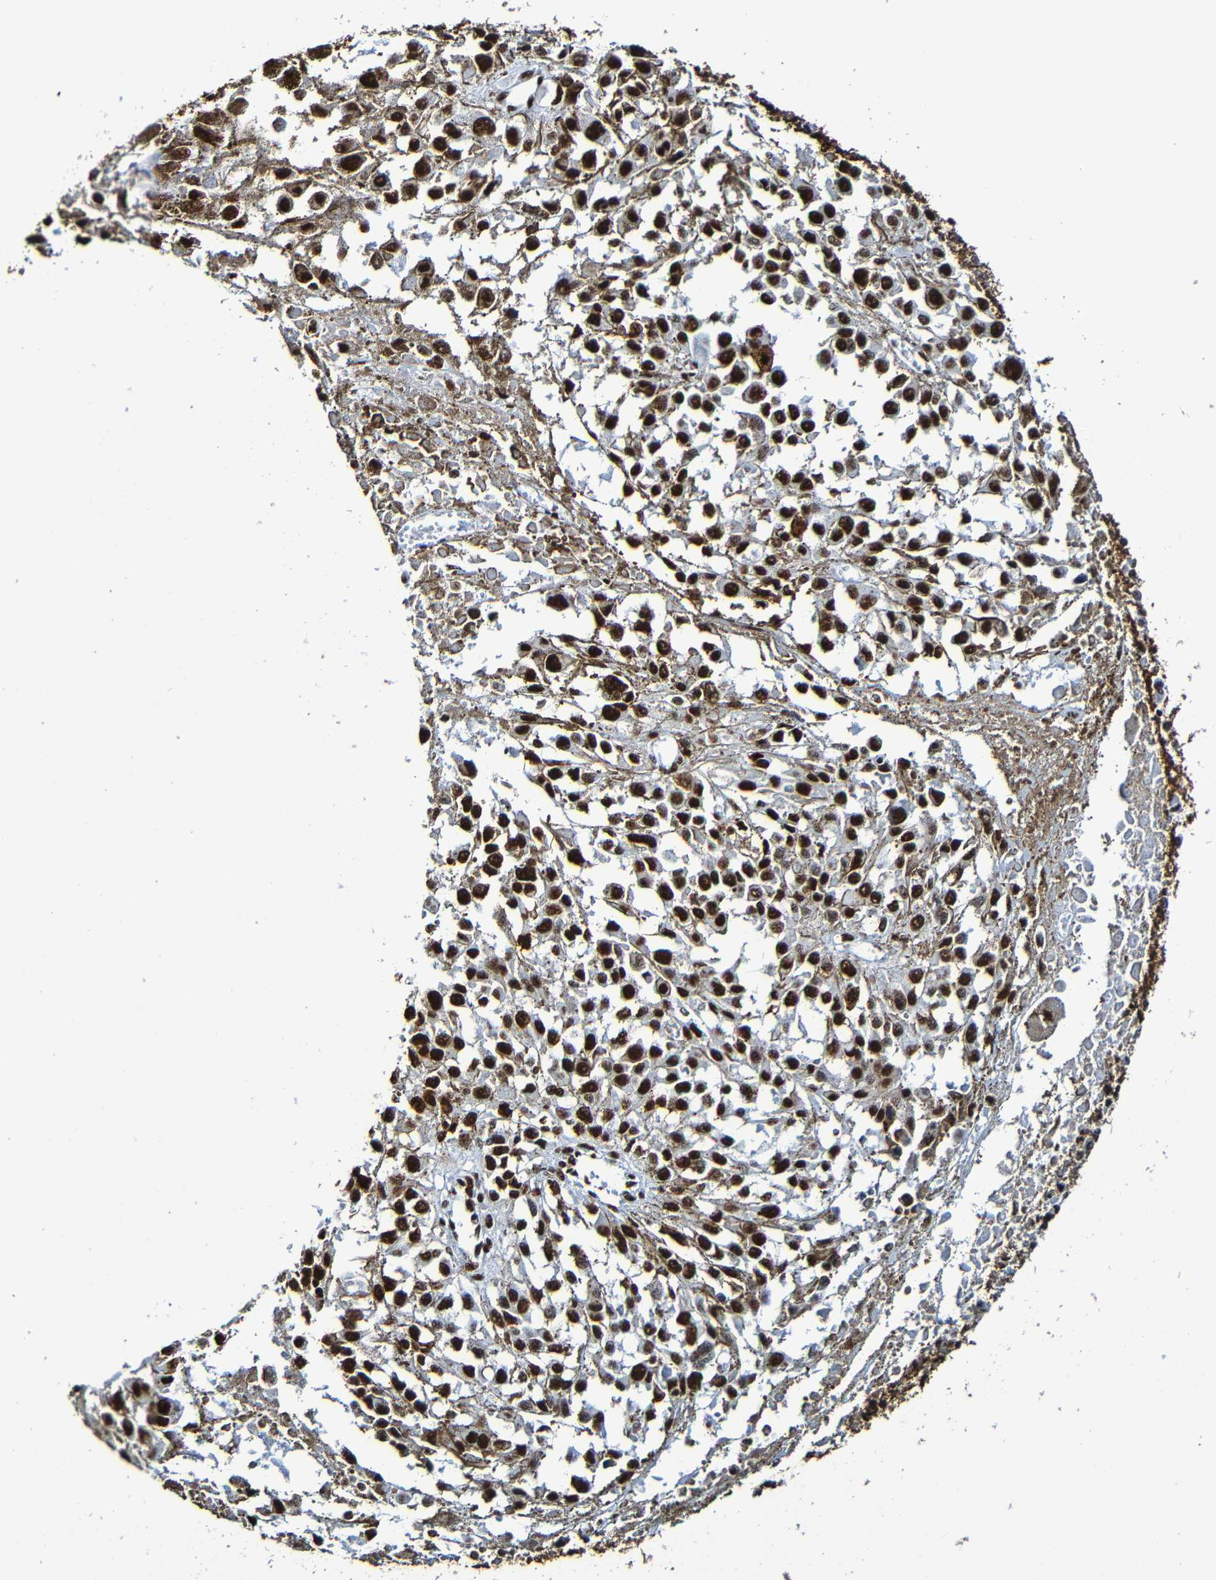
{"staining": {"intensity": "strong", "quantity": ">75%", "location": "nuclear"}, "tissue": "melanoma", "cell_type": "Tumor cells", "image_type": "cancer", "snomed": [{"axis": "morphology", "description": "Malignant melanoma, Metastatic site"}, {"axis": "topography", "description": "Lymph node"}], "caption": "Protein expression analysis of malignant melanoma (metastatic site) displays strong nuclear staining in about >75% of tumor cells. (Brightfield microscopy of DAB IHC at high magnification).", "gene": "SRSF3", "patient": {"sex": "male", "age": 59}}